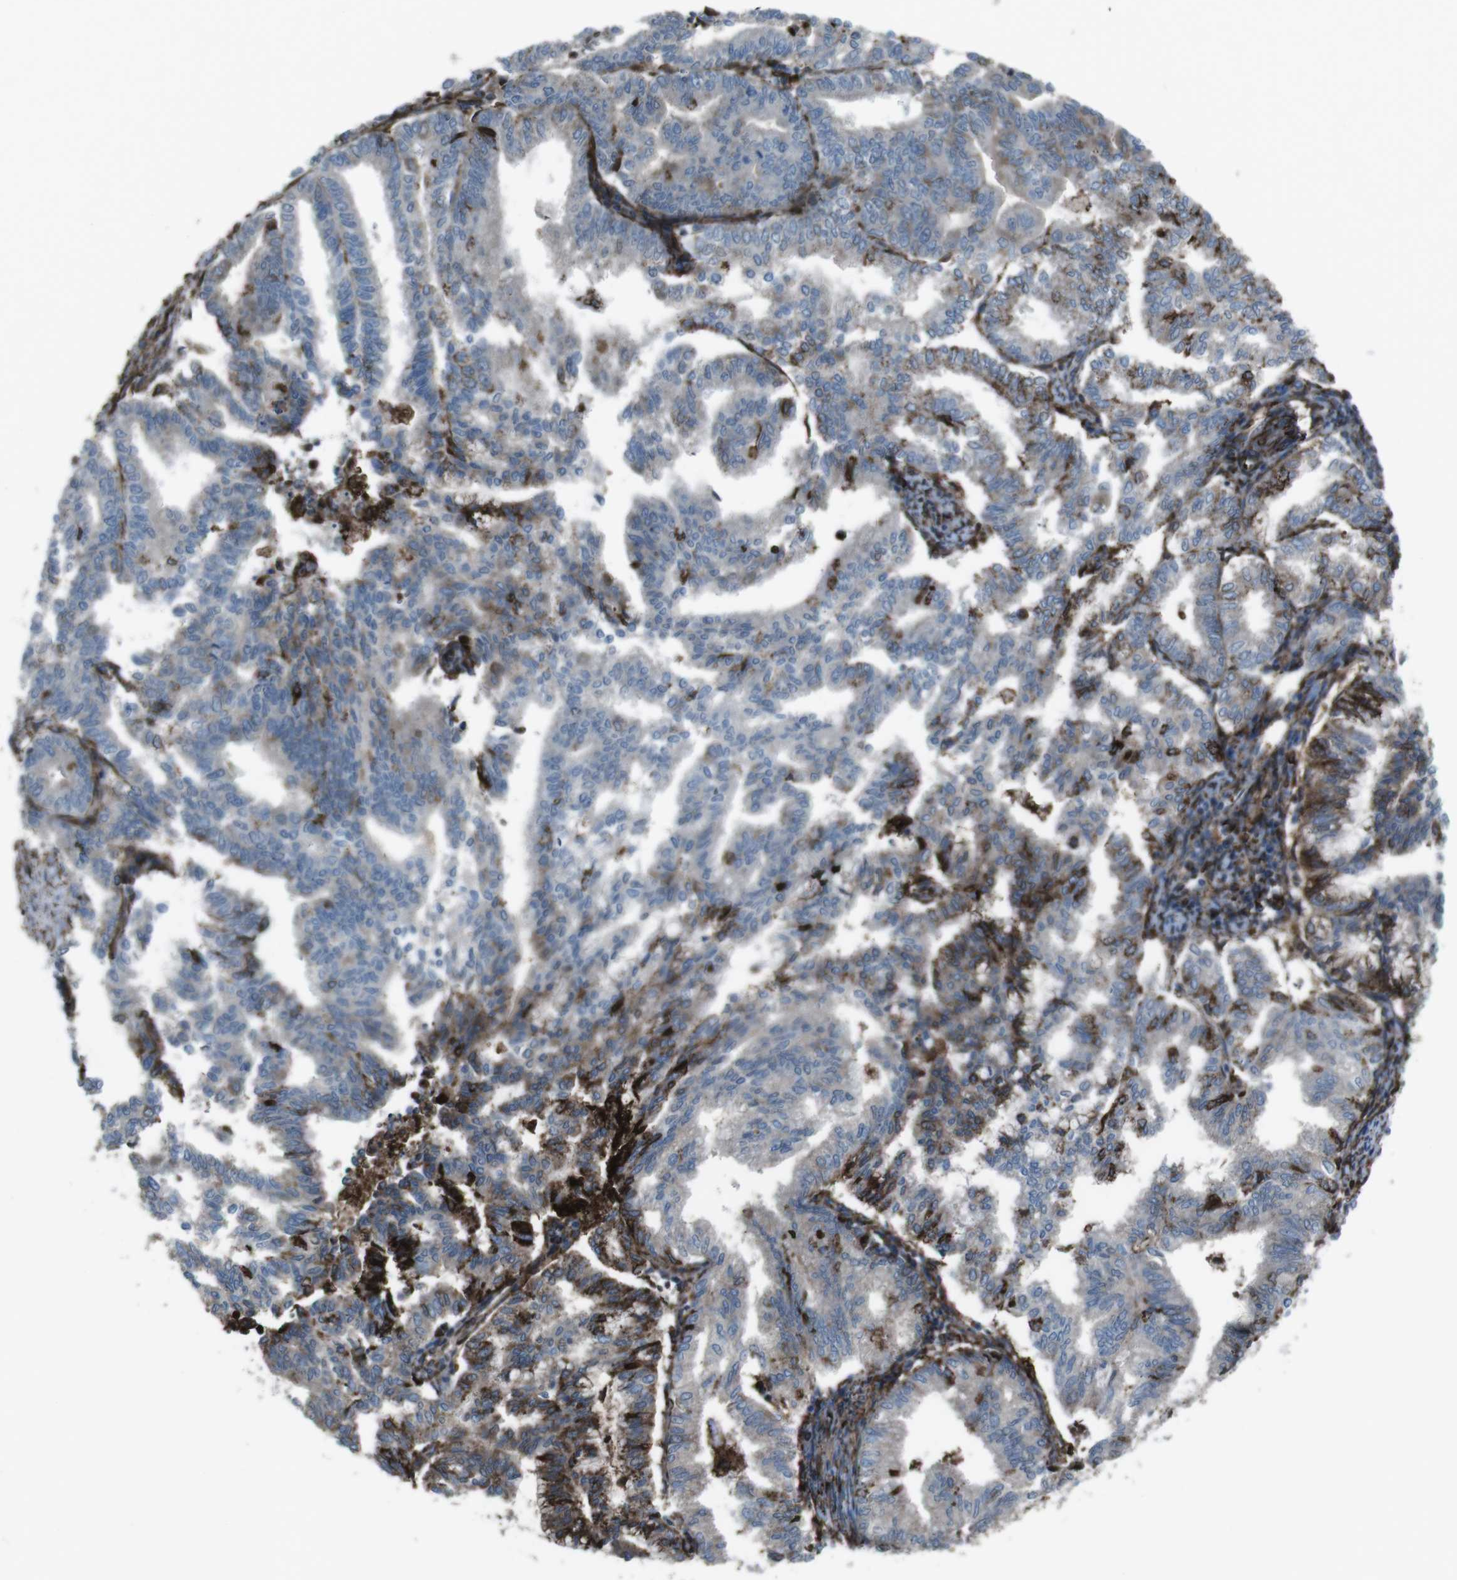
{"staining": {"intensity": "moderate", "quantity": "<25%", "location": "cytoplasmic/membranous"}, "tissue": "endometrial cancer", "cell_type": "Tumor cells", "image_type": "cancer", "snomed": [{"axis": "morphology", "description": "Adenocarcinoma, NOS"}, {"axis": "topography", "description": "Endometrium"}], "caption": "A high-resolution photomicrograph shows immunohistochemistry (IHC) staining of endometrial adenocarcinoma, which reveals moderate cytoplasmic/membranous positivity in approximately <25% of tumor cells.", "gene": "GDF10", "patient": {"sex": "female", "age": 79}}